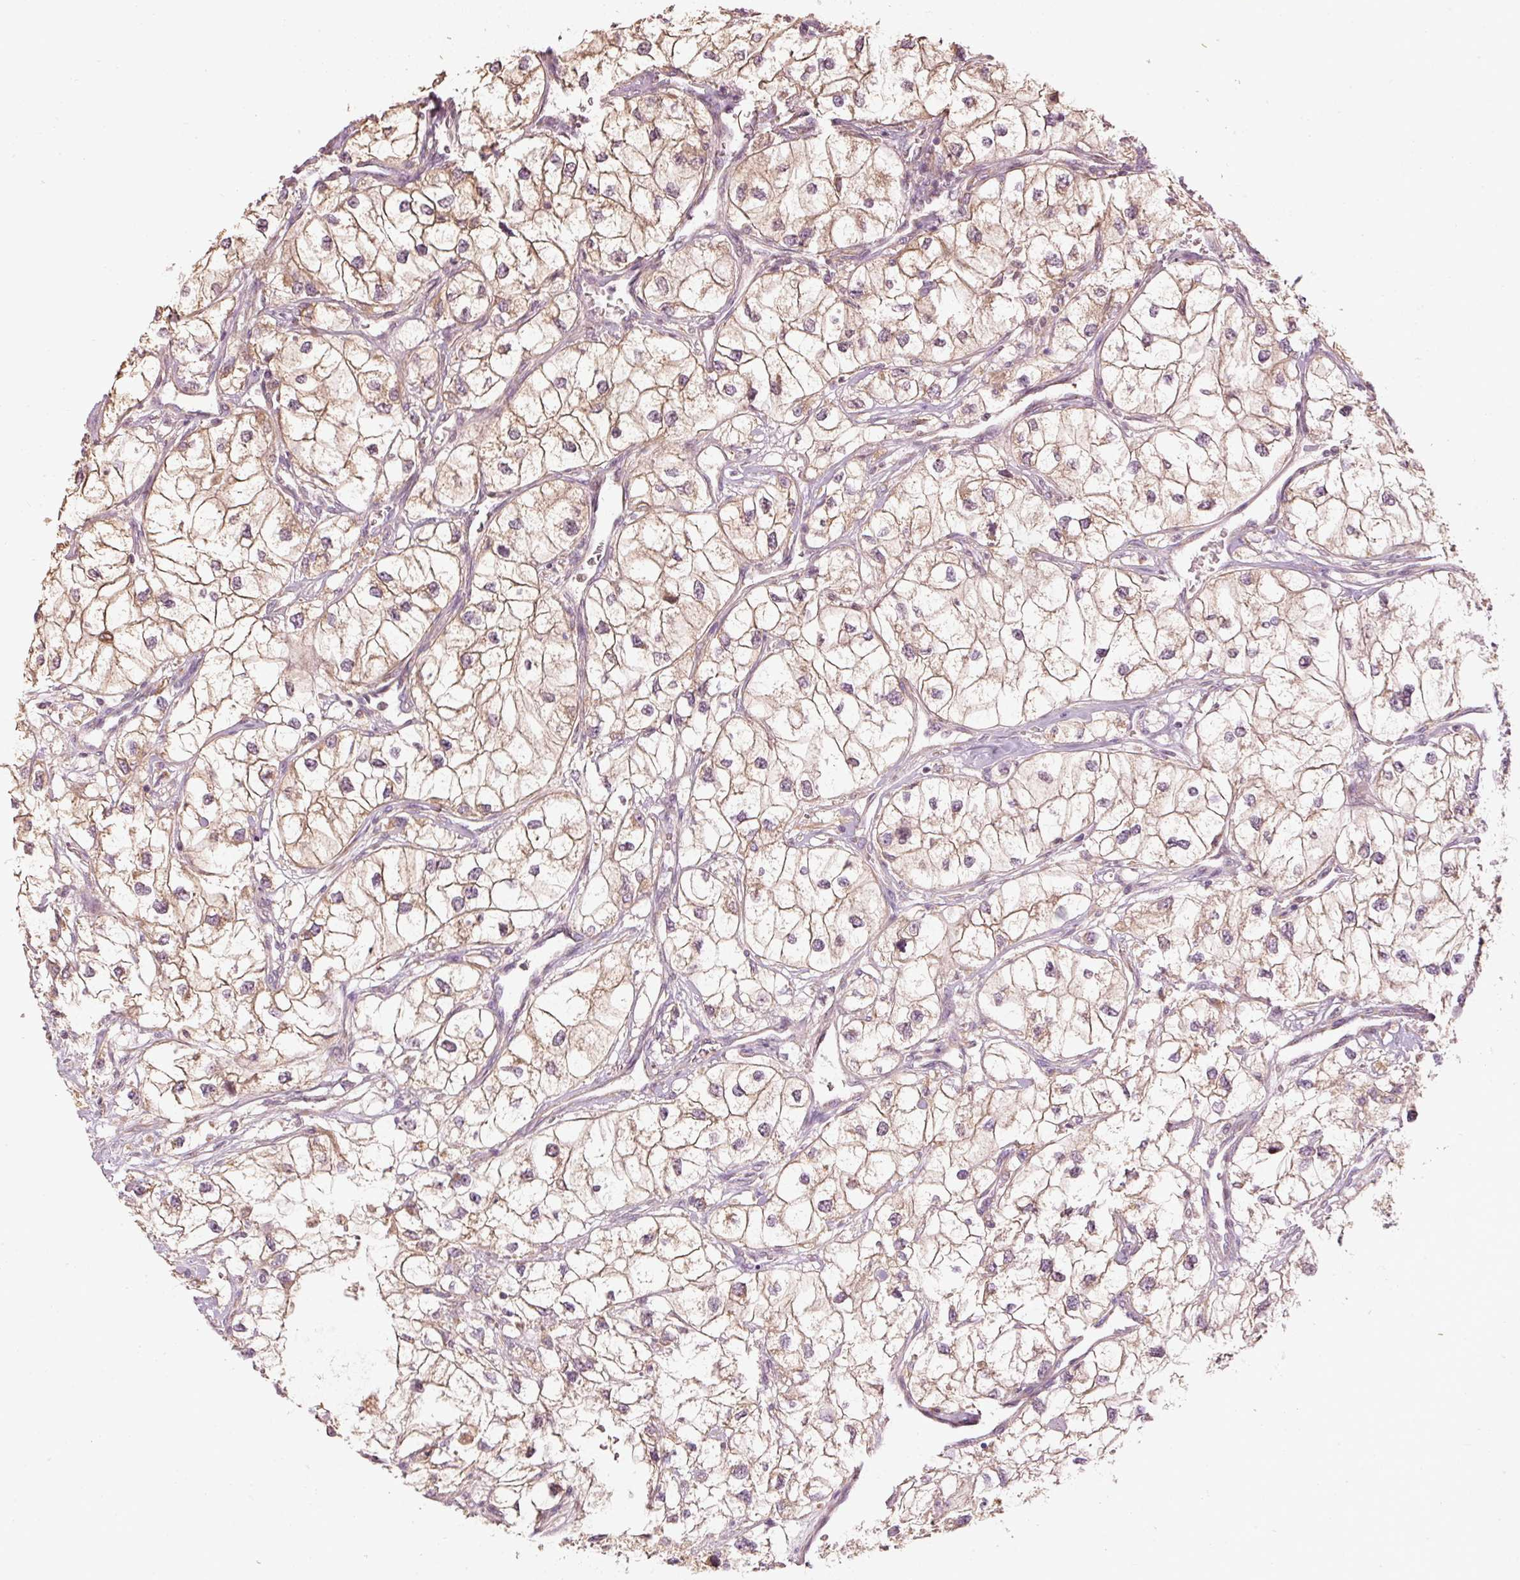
{"staining": {"intensity": "moderate", "quantity": ">75%", "location": "cytoplasmic/membranous"}, "tissue": "renal cancer", "cell_type": "Tumor cells", "image_type": "cancer", "snomed": [{"axis": "morphology", "description": "Adenocarcinoma, NOS"}, {"axis": "topography", "description": "Kidney"}], "caption": "Tumor cells show moderate cytoplasmic/membranous staining in approximately >75% of cells in renal adenocarcinoma. The staining was performed using DAB to visualize the protein expression in brown, while the nuclei were stained in blue with hematoxylin (Magnification: 20x).", "gene": "MAP10", "patient": {"sex": "male", "age": 59}}